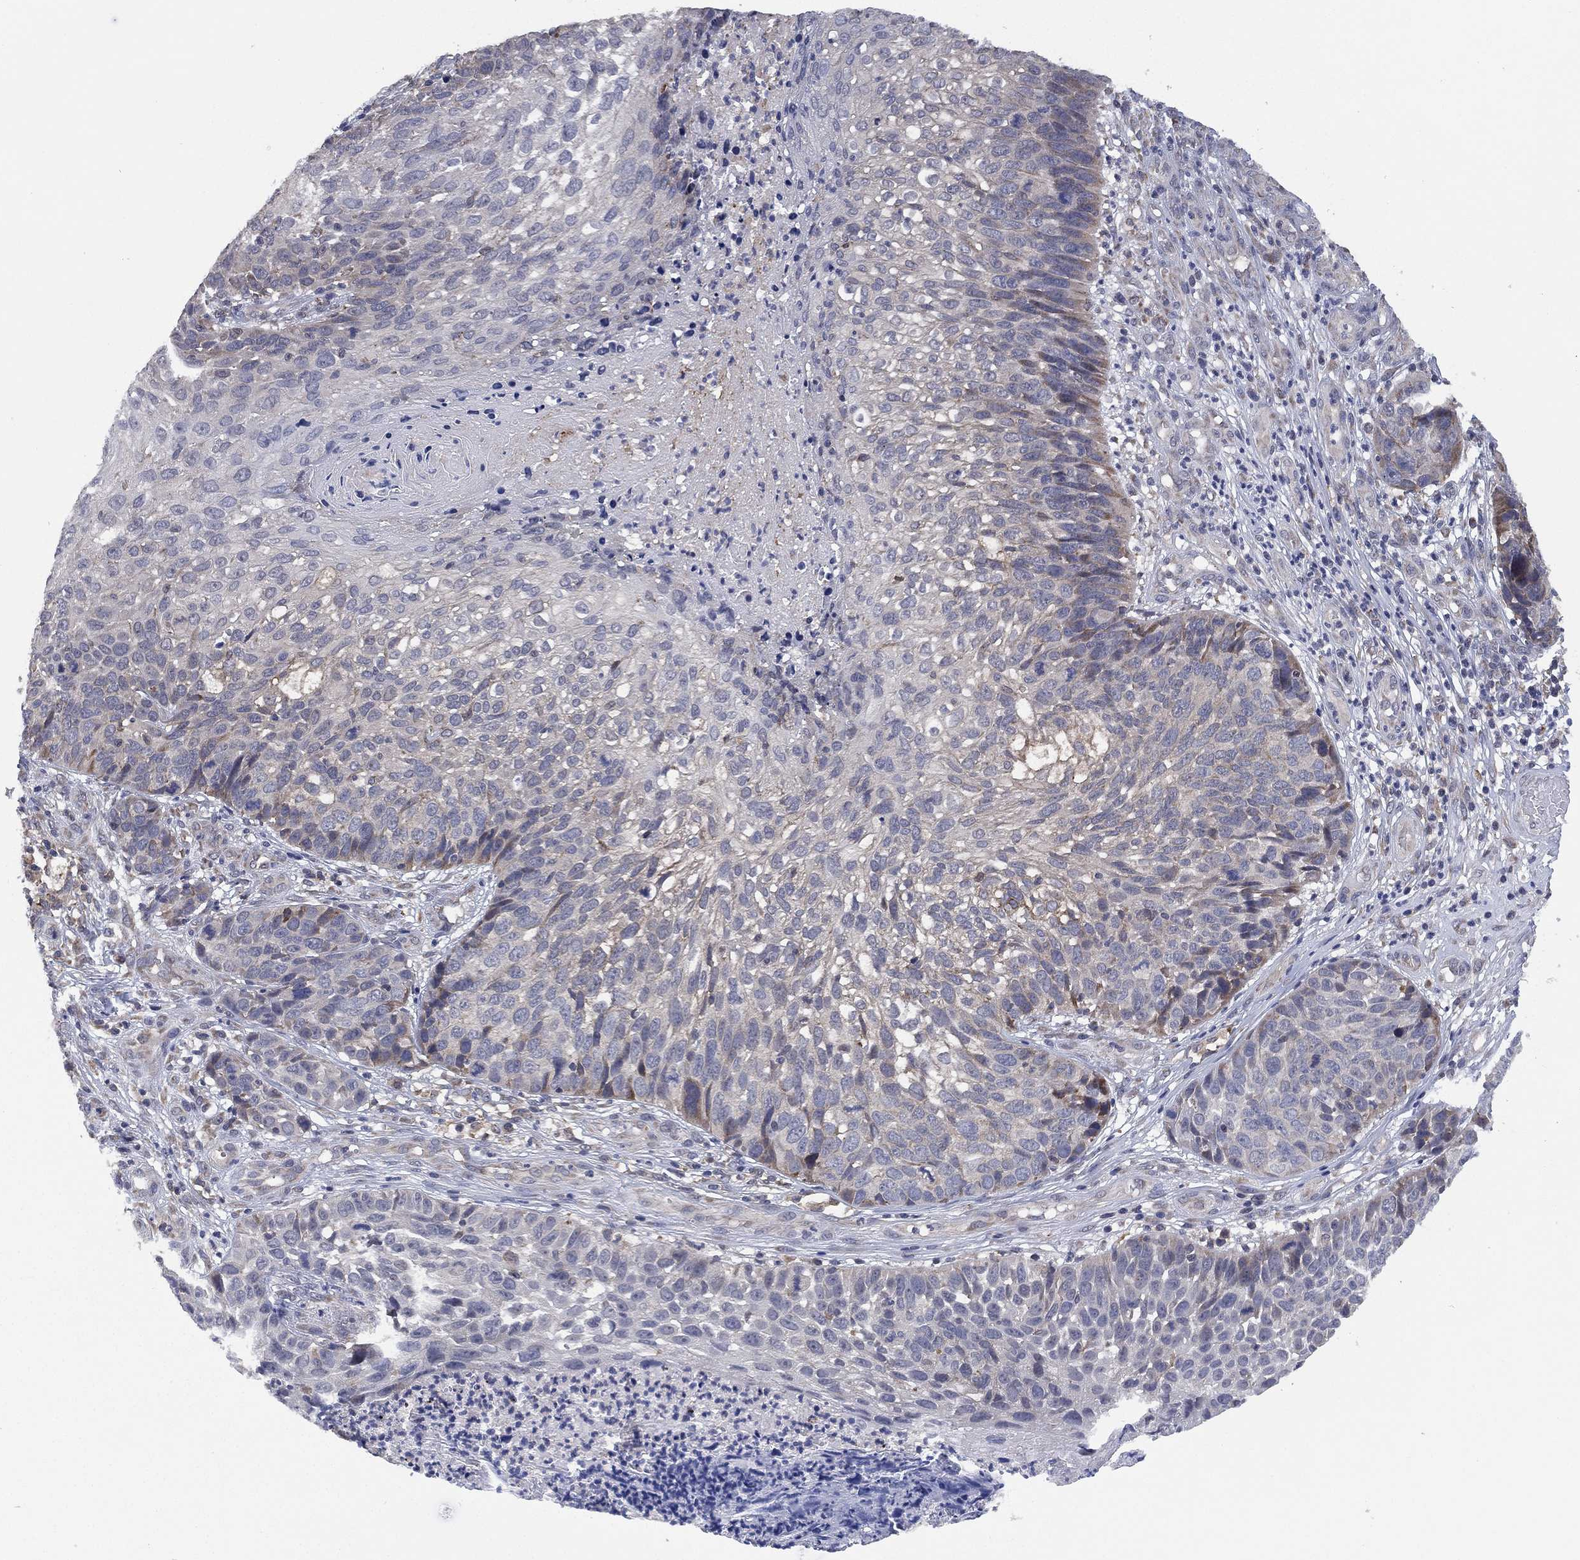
{"staining": {"intensity": "weak", "quantity": "<25%", "location": "cytoplasmic/membranous"}, "tissue": "skin cancer", "cell_type": "Tumor cells", "image_type": "cancer", "snomed": [{"axis": "morphology", "description": "Squamous cell carcinoma, NOS"}, {"axis": "topography", "description": "Skin"}], "caption": "A high-resolution image shows immunohistochemistry (IHC) staining of skin cancer (squamous cell carcinoma), which reveals no significant staining in tumor cells.", "gene": "SELENOO", "patient": {"sex": "male", "age": 92}}